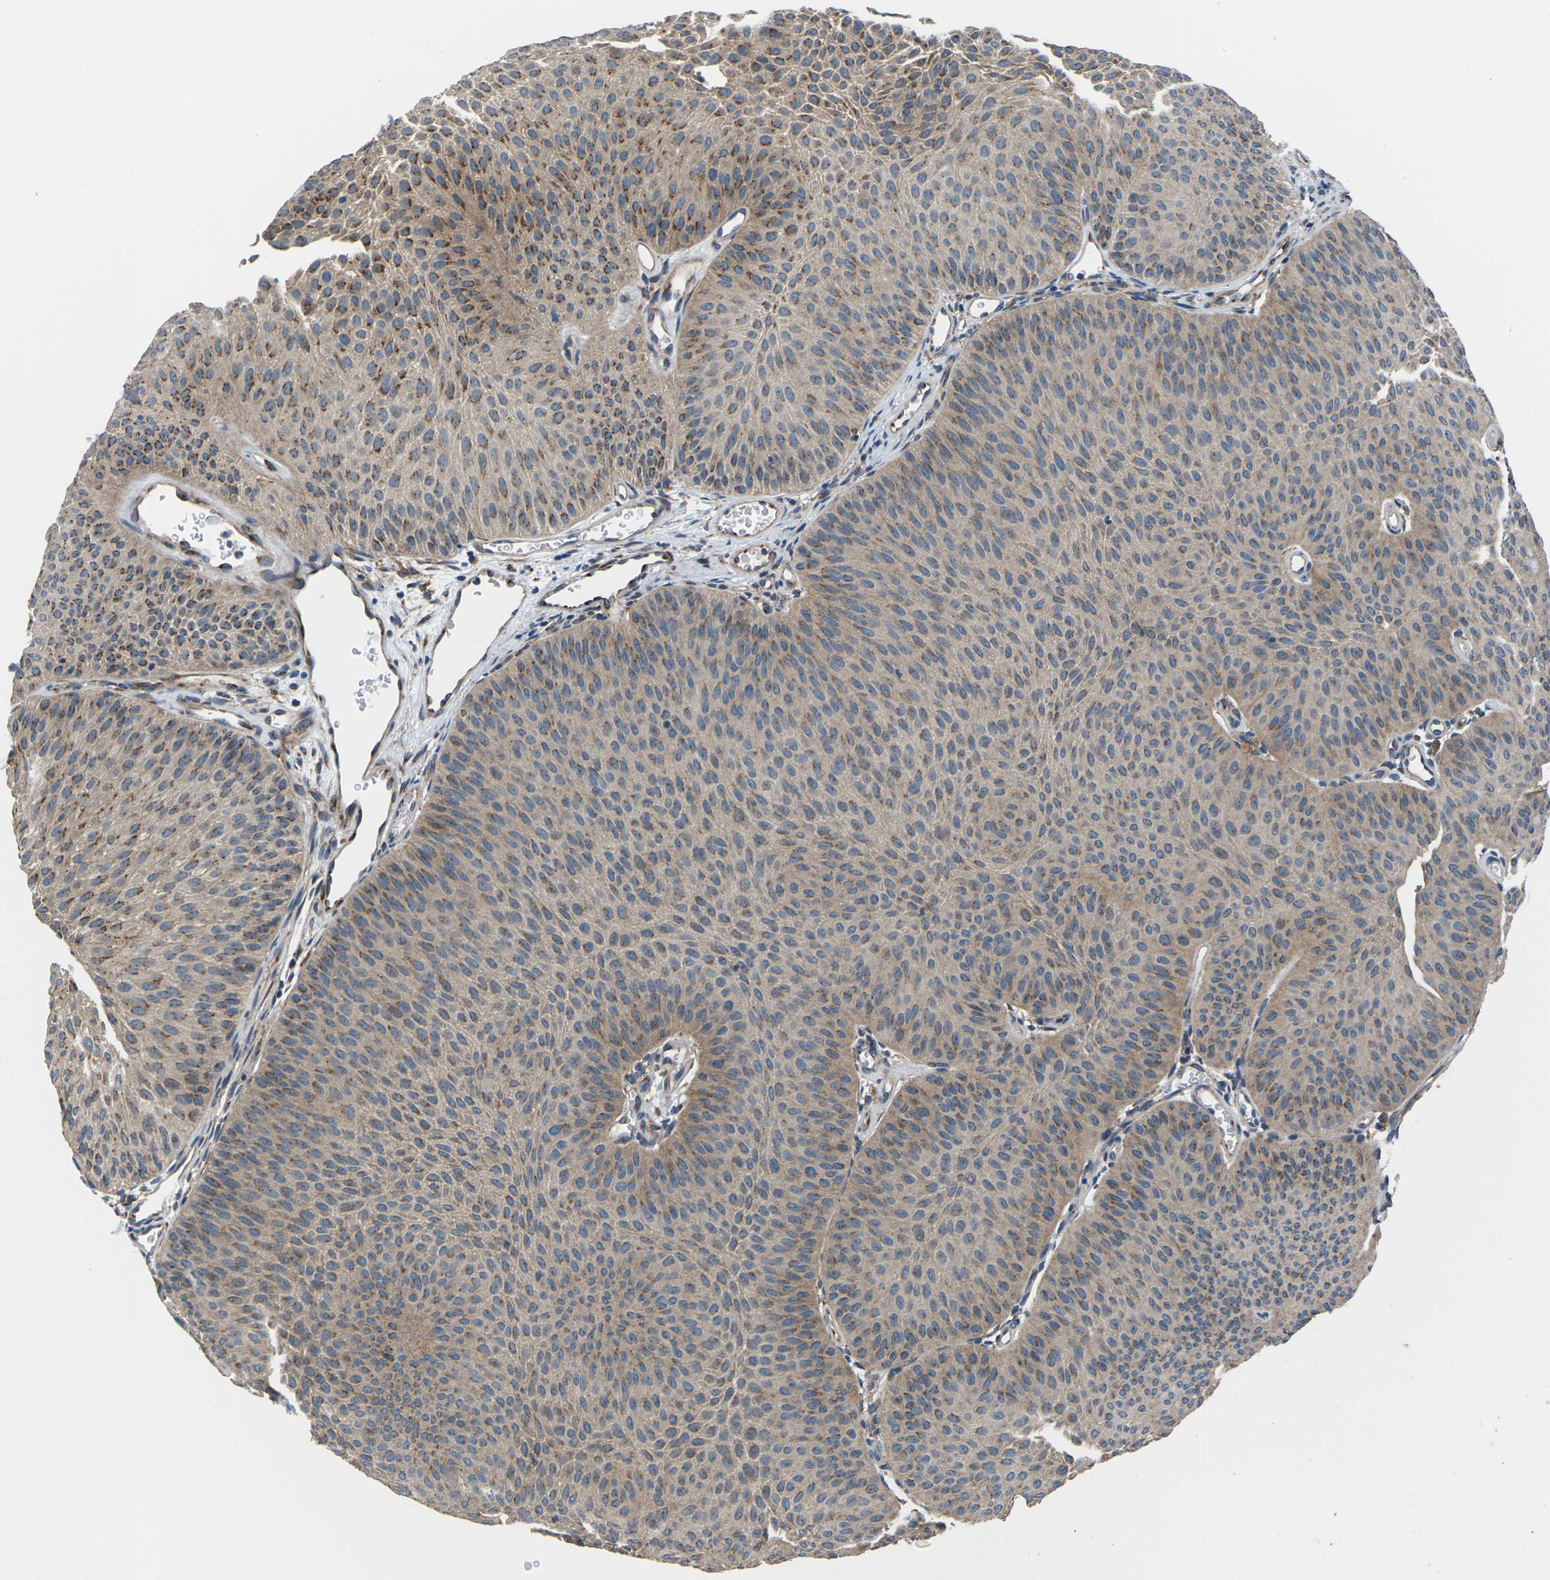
{"staining": {"intensity": "moderate", "quantity": ">75%", "location": "cytoplasmic/membranous"}, "tissue": "urothelial cancer", "cell_type": "Tumor cells", "image_type": "cancer", "snomed": [{"axis": "morphology", "description": "Urothelial carcinoma, Low grade"}, {"axis": "topography", "description": "Urinary bladder"}], "caption": "Urothelial cancer was stained to show a protein in brown. There is medium levels of moderate cytoplasmic/membranous staining in approximately >75% of tumor cells.", "gene": "GABRP", "patient": {"sex": "female", "age": 60}}